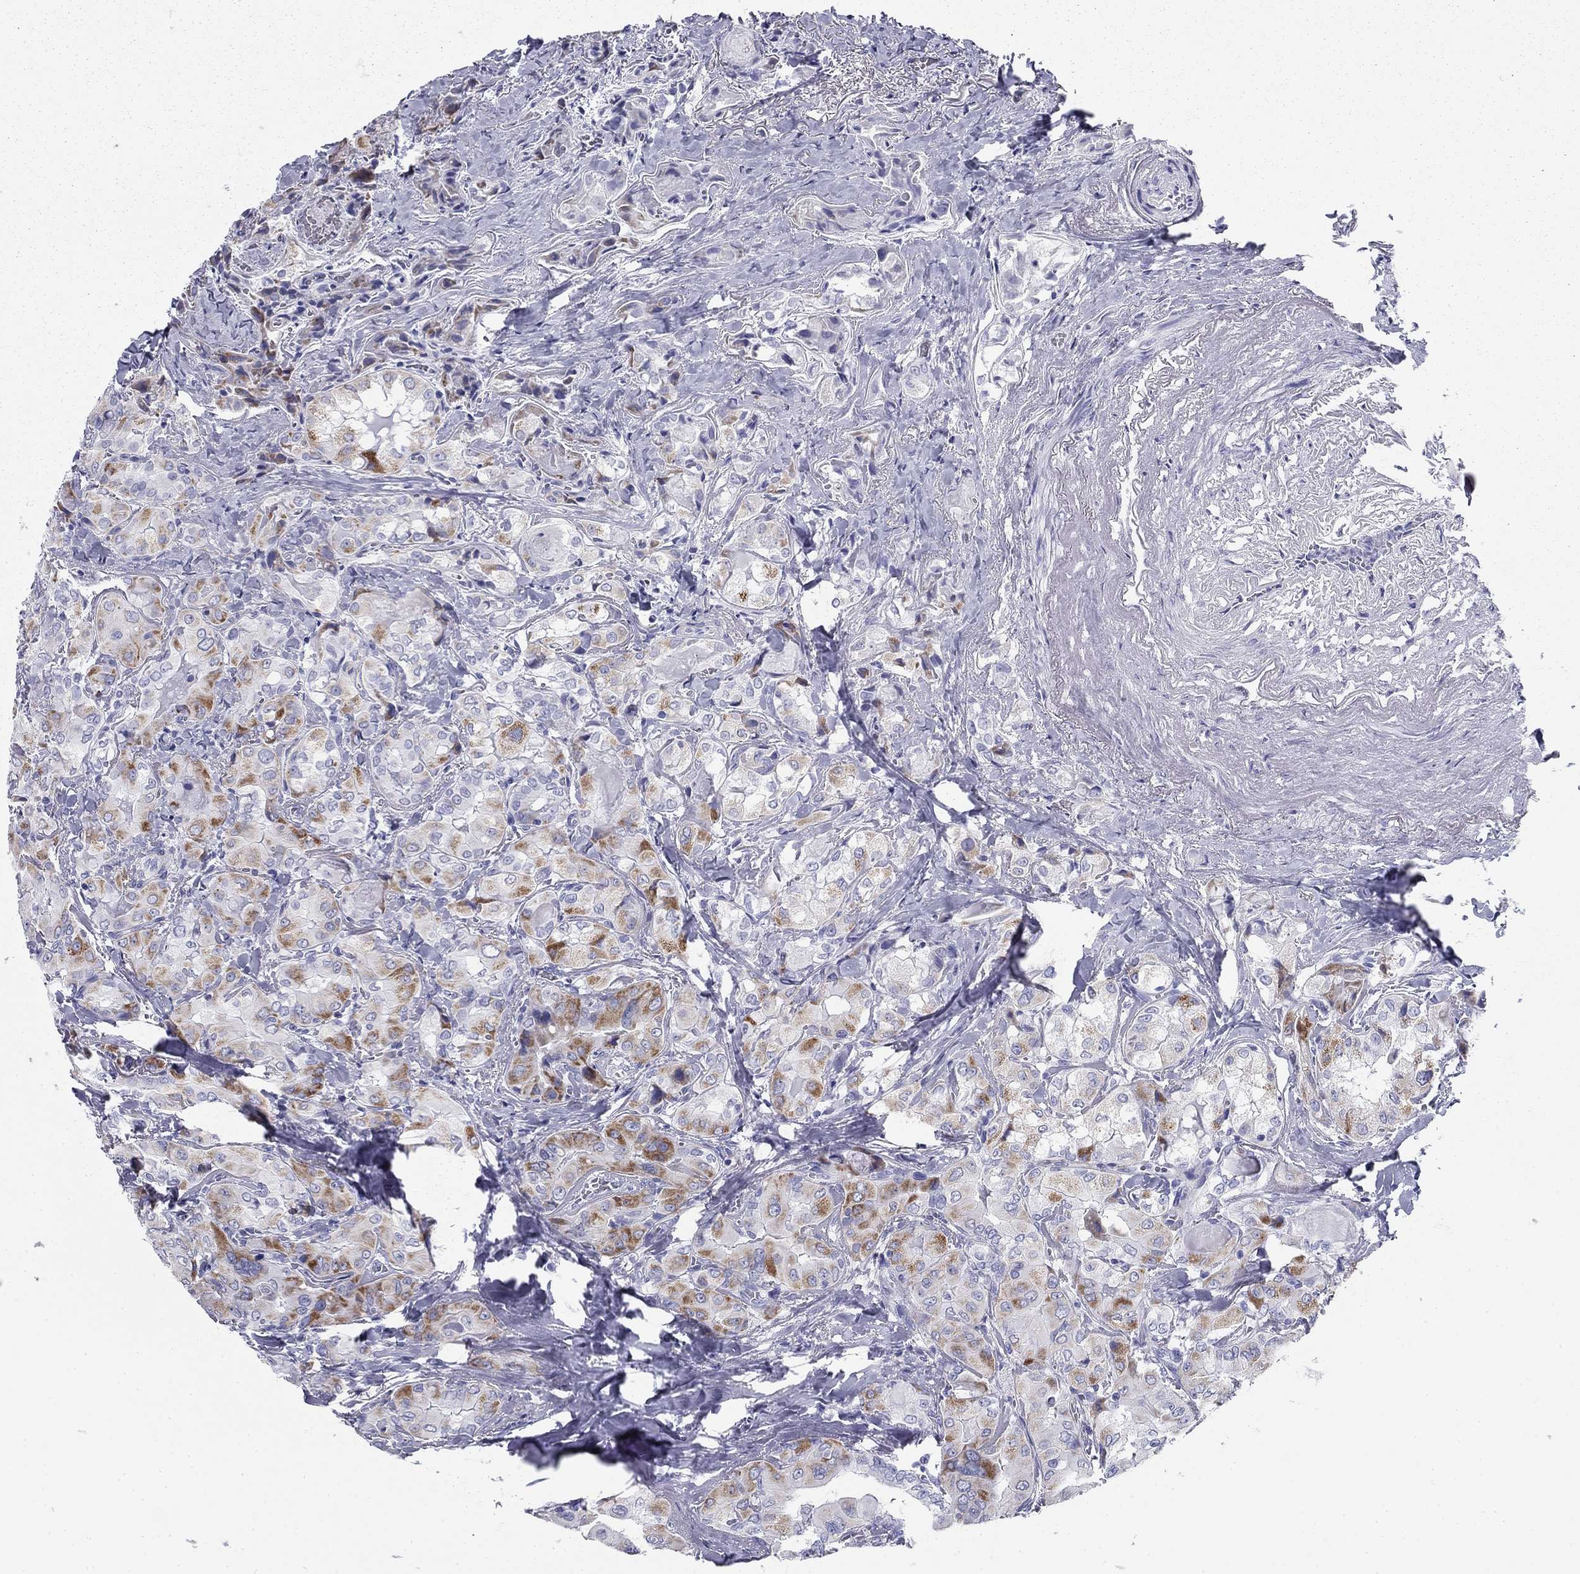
{"staining": {"intensity": "moderate", "quantity": "<25%", "location": "cytoplasmic/membranous"}, "tissue": "thyroid cancer", "cell_type": "Tumor cells", "image_type": "cancer", "snomed": [{"axis": "morphology", "description": "Normal tissue, NOS"}, {"axis": "morphology", "description": "Papillary adenocarcinoma, NOS"}, {"axis": "topography", "description": "Thyroid gland"}], "caption": "Protein staining exhibits moderate cytoplasmic/membranous expression in about <25% of tumor cells in papillary adenocarcinoma (thyroid).", "gene": "ZP2", "patient": {"sex": "female", "age": 66}}